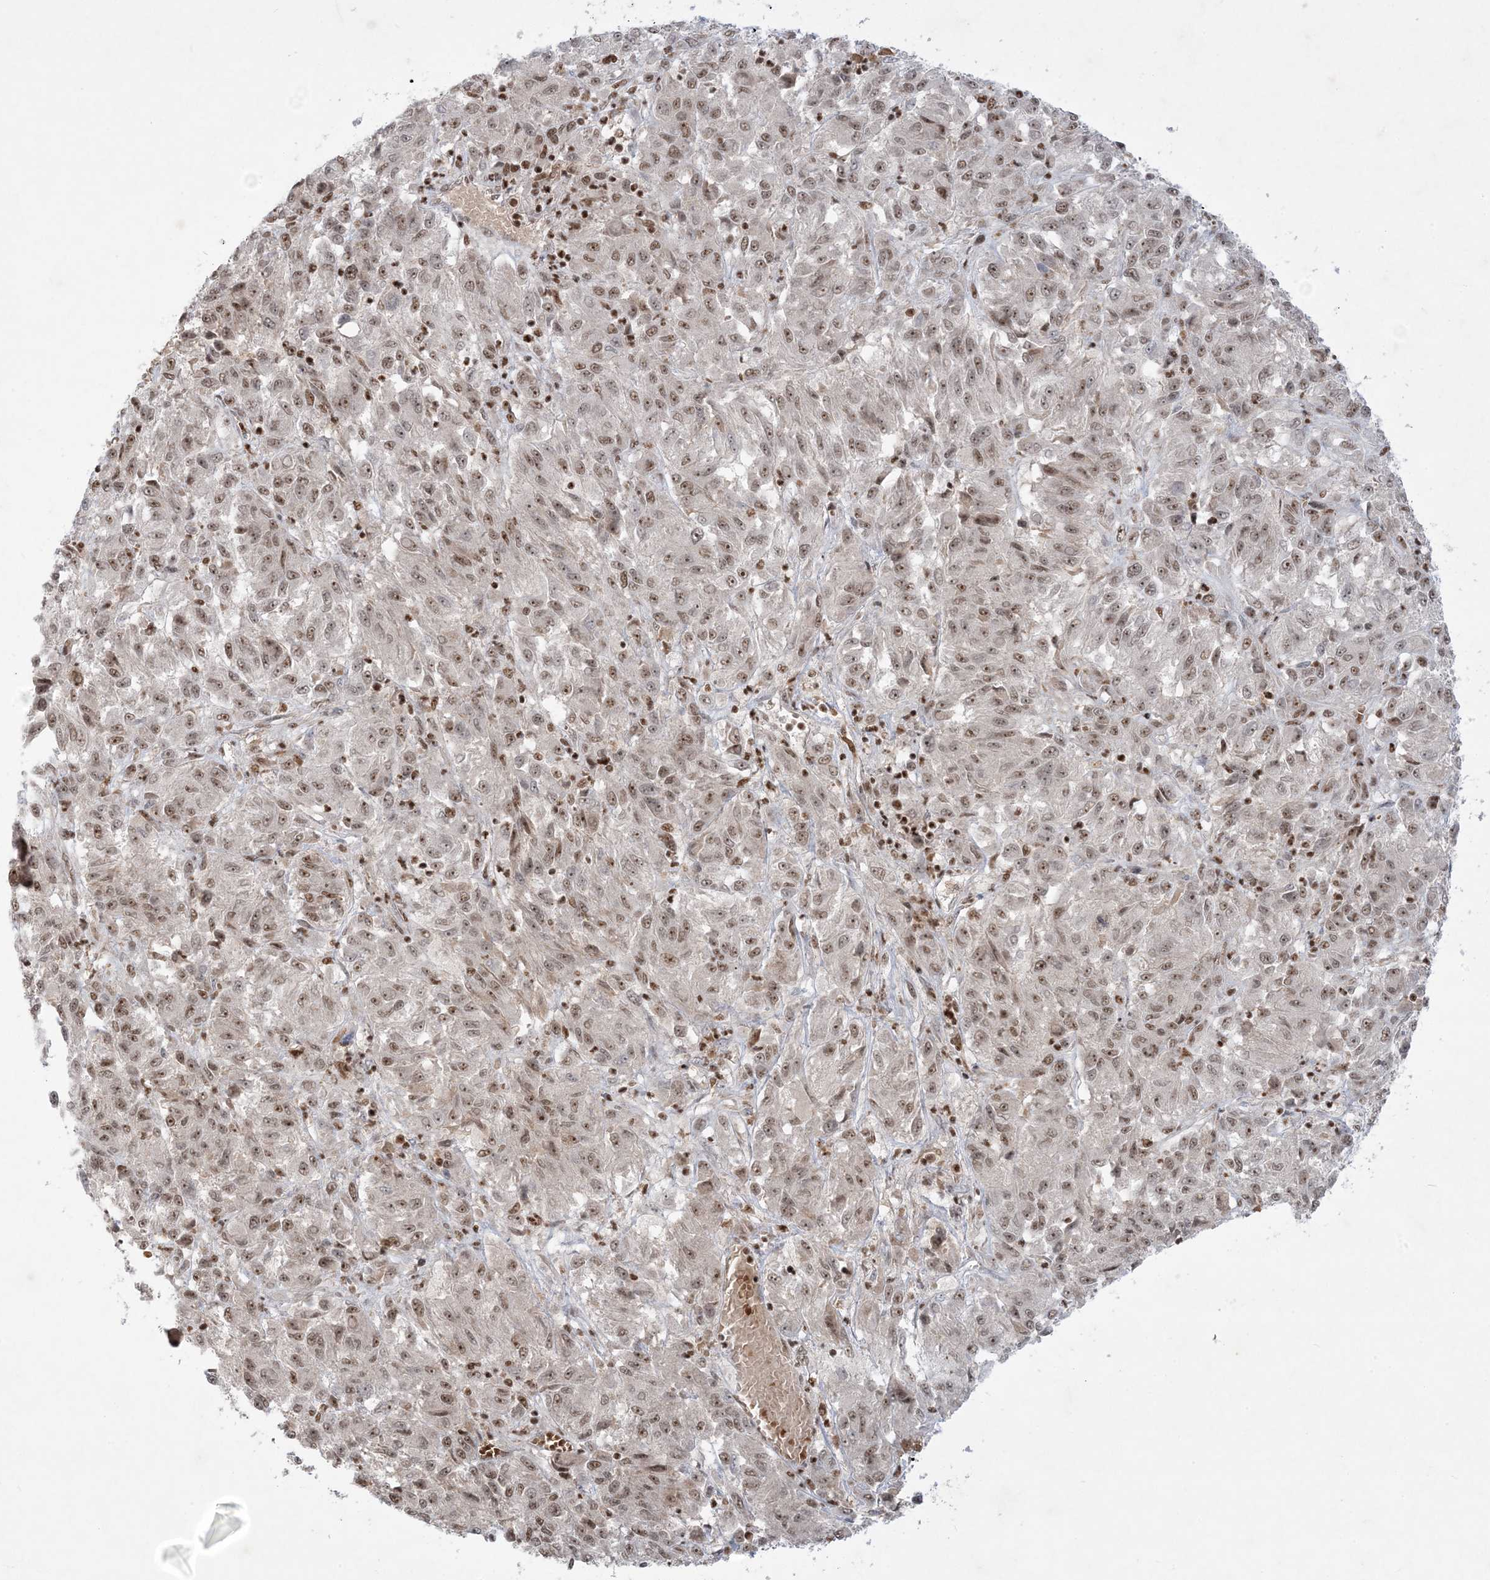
{"staining": {"intensity": "weak", "quantity": "25%-75%", "location": "nuclear"}, "tissue": "melanoma", "cell_type": "Tumor cells", "image_type": "cancer", "snomed": [{"axis": "morphology", "description": "Malignant melanoma, Metastatic site"}, {"axis": "topography", "description": "Lung"}], "caption": "Weak nuclear expression for a protein is seen in approximately 25%-75% of tumor cells of melanoma using immunohistochemistry.", "gene": "PPIL2", "patient": {"sex": "male", "age": 64}}